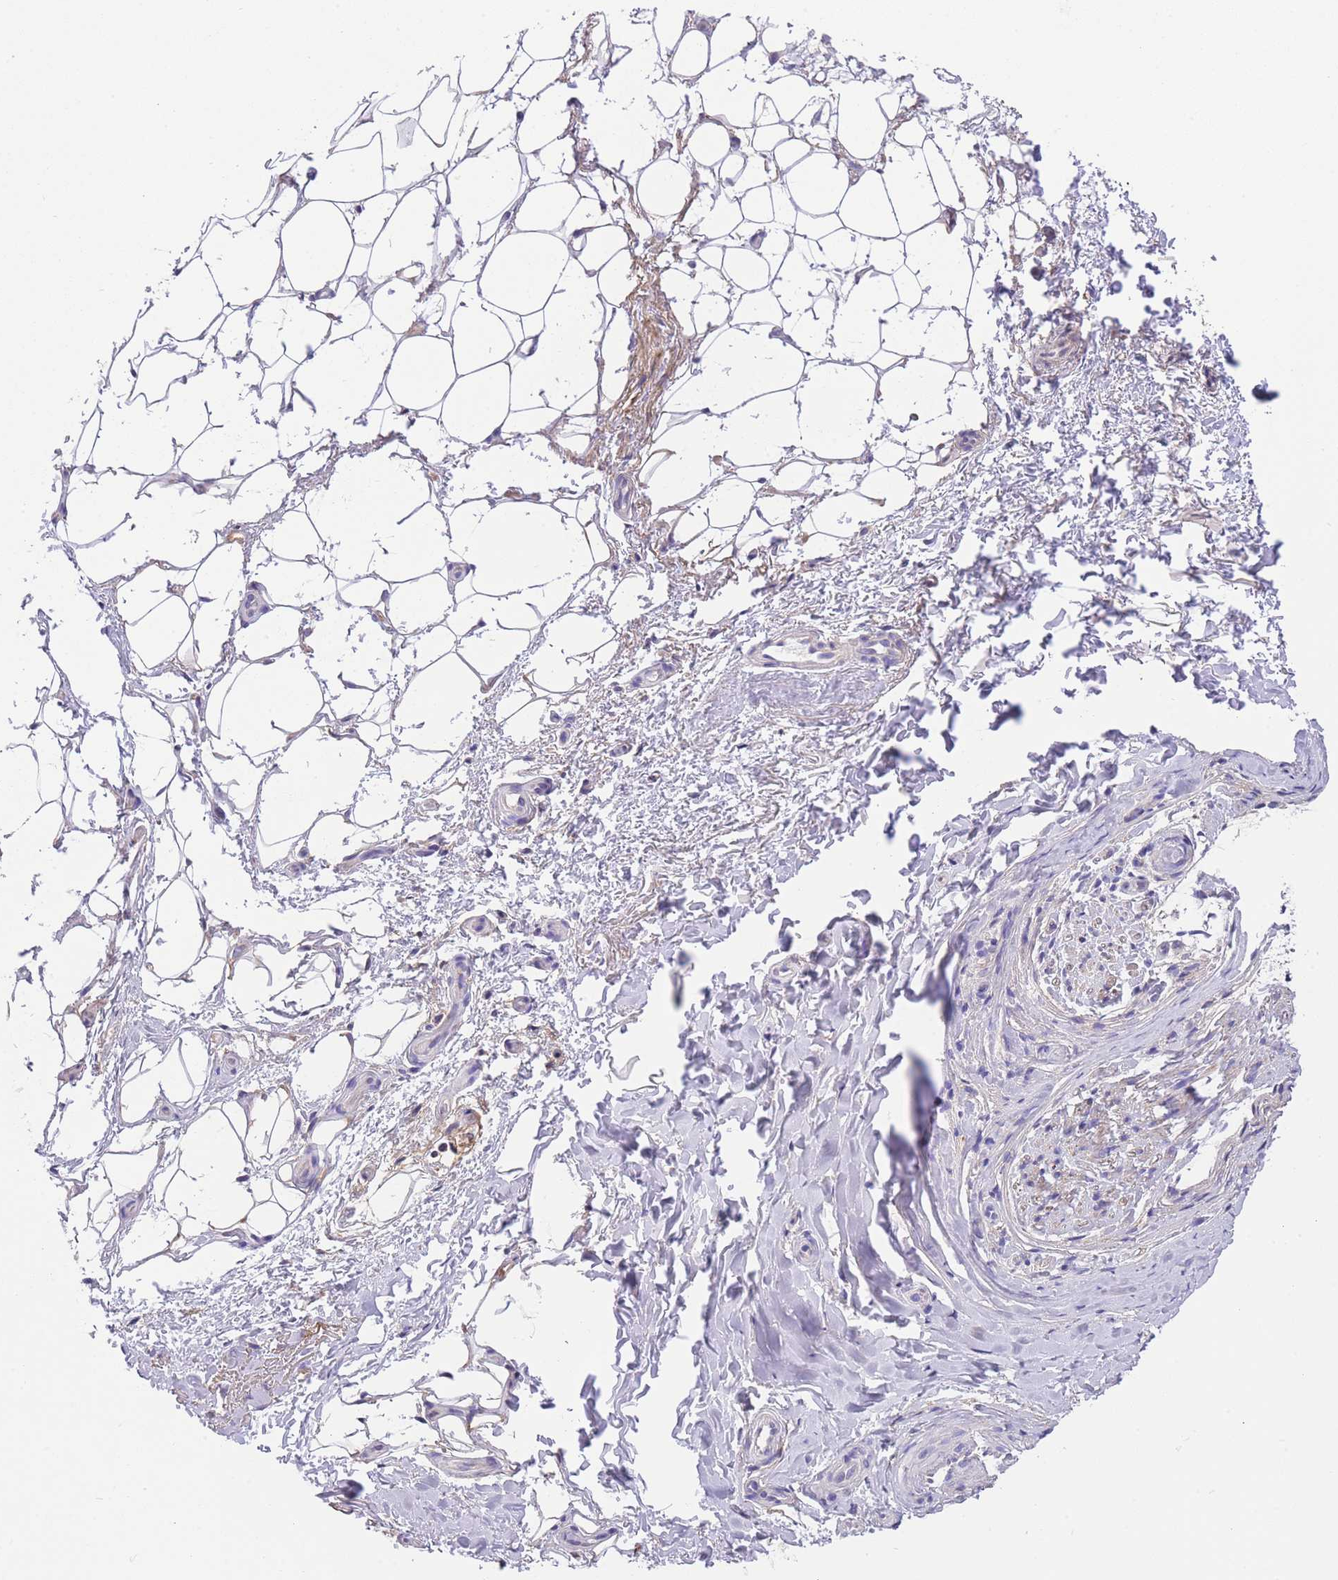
{"staining": {"intensity": "negative", "quantity": "none", "location": "none"}, "tissue": "adipose tissue", "cell_type": "Adipocytes", "image_type": "normal", "snomed": [{"axis": "morphology", "description": "Normal tissue, NOS"}, {"axis": "topography", "description": "Peripheral nerve tissue"}], "caption": "High power microscopy micrograph of an immunohistochemistry image of unremarkable adipose tissue, revealing no significant positivity in adipocytes.", "gene": "ST3GAL3", "patient": {"sex": "female", "age": 61}}